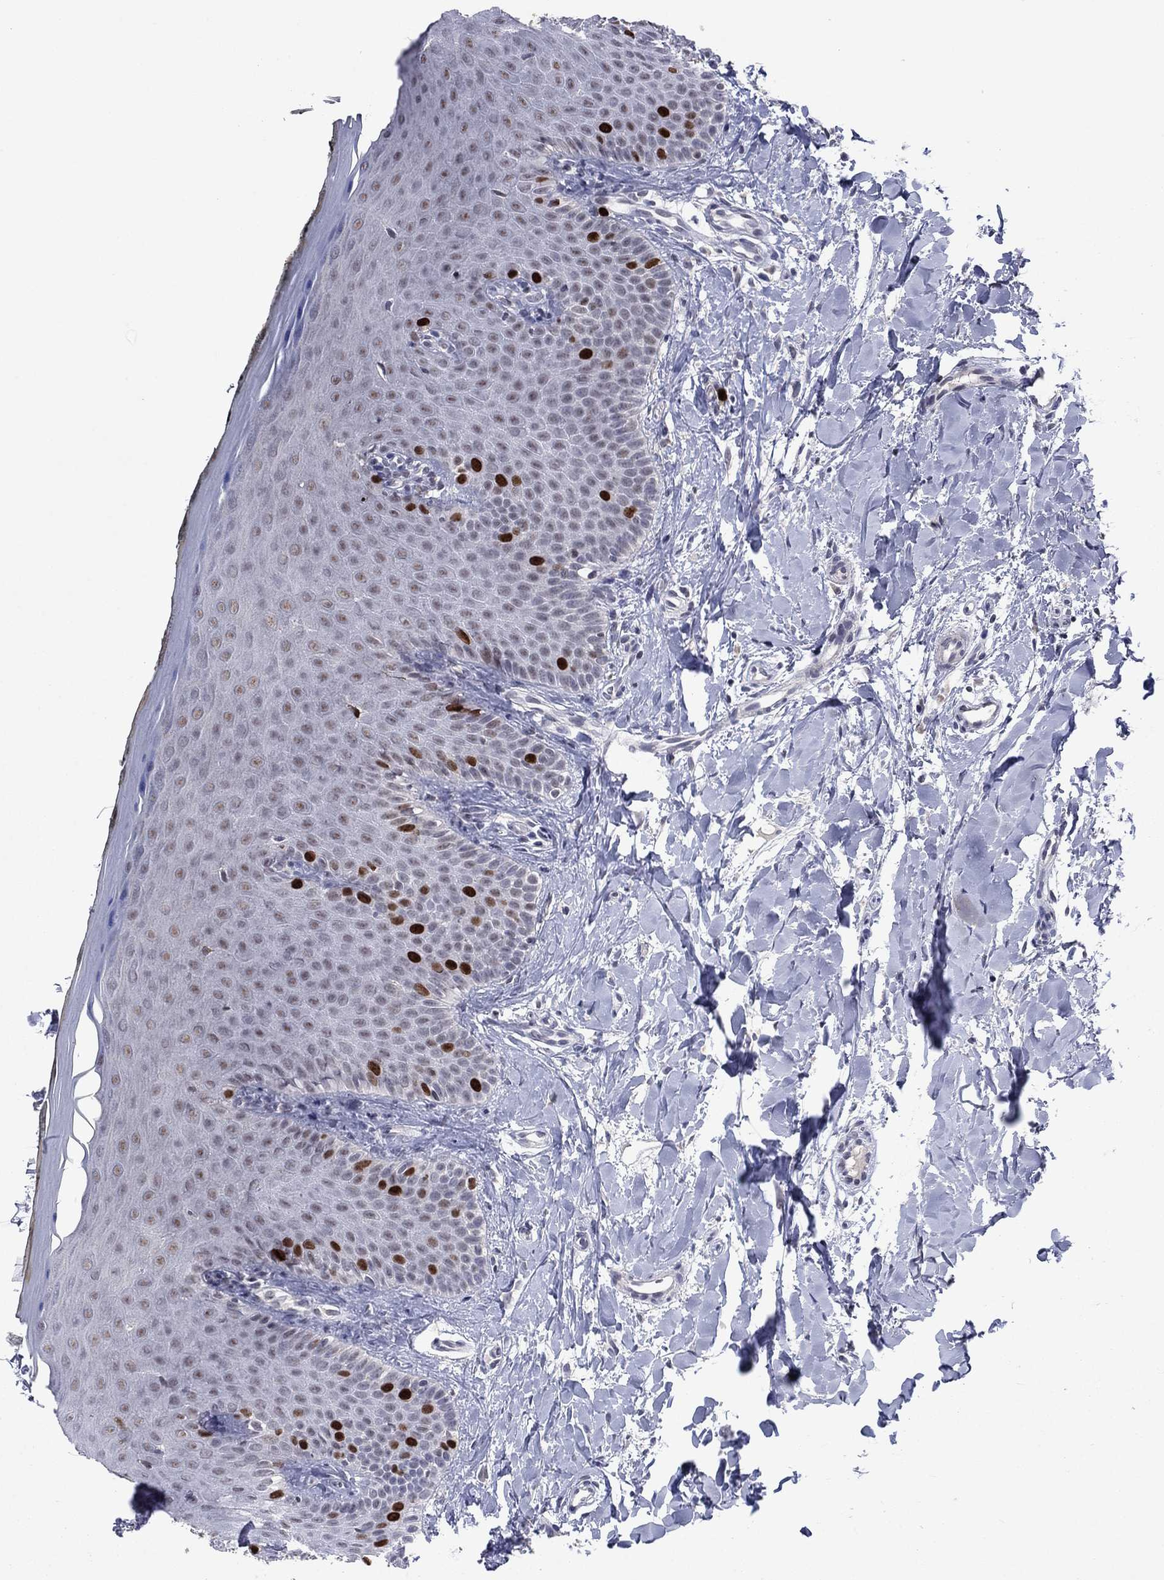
{"staining": {"intensity": "weak", "quantity": "25%-75%", "location": "nuclear"}, "tissue": "oral mucosa", "cell_type": "Squamous epithelial cells", "image_type": "normal", "snomed": [{"axis": "morphology", "description": "Normal tissue, NOS"}, {"axis": "topography", "description": "Oral tissue"}], "caption": "Oral mucosa stained with a brown dye displays weak nuclear positive positivity in approximately 25%-75% of squamous epithelial cells.", "gene": "CDCA5", "patient": {"sex": "female", "age": 43}}